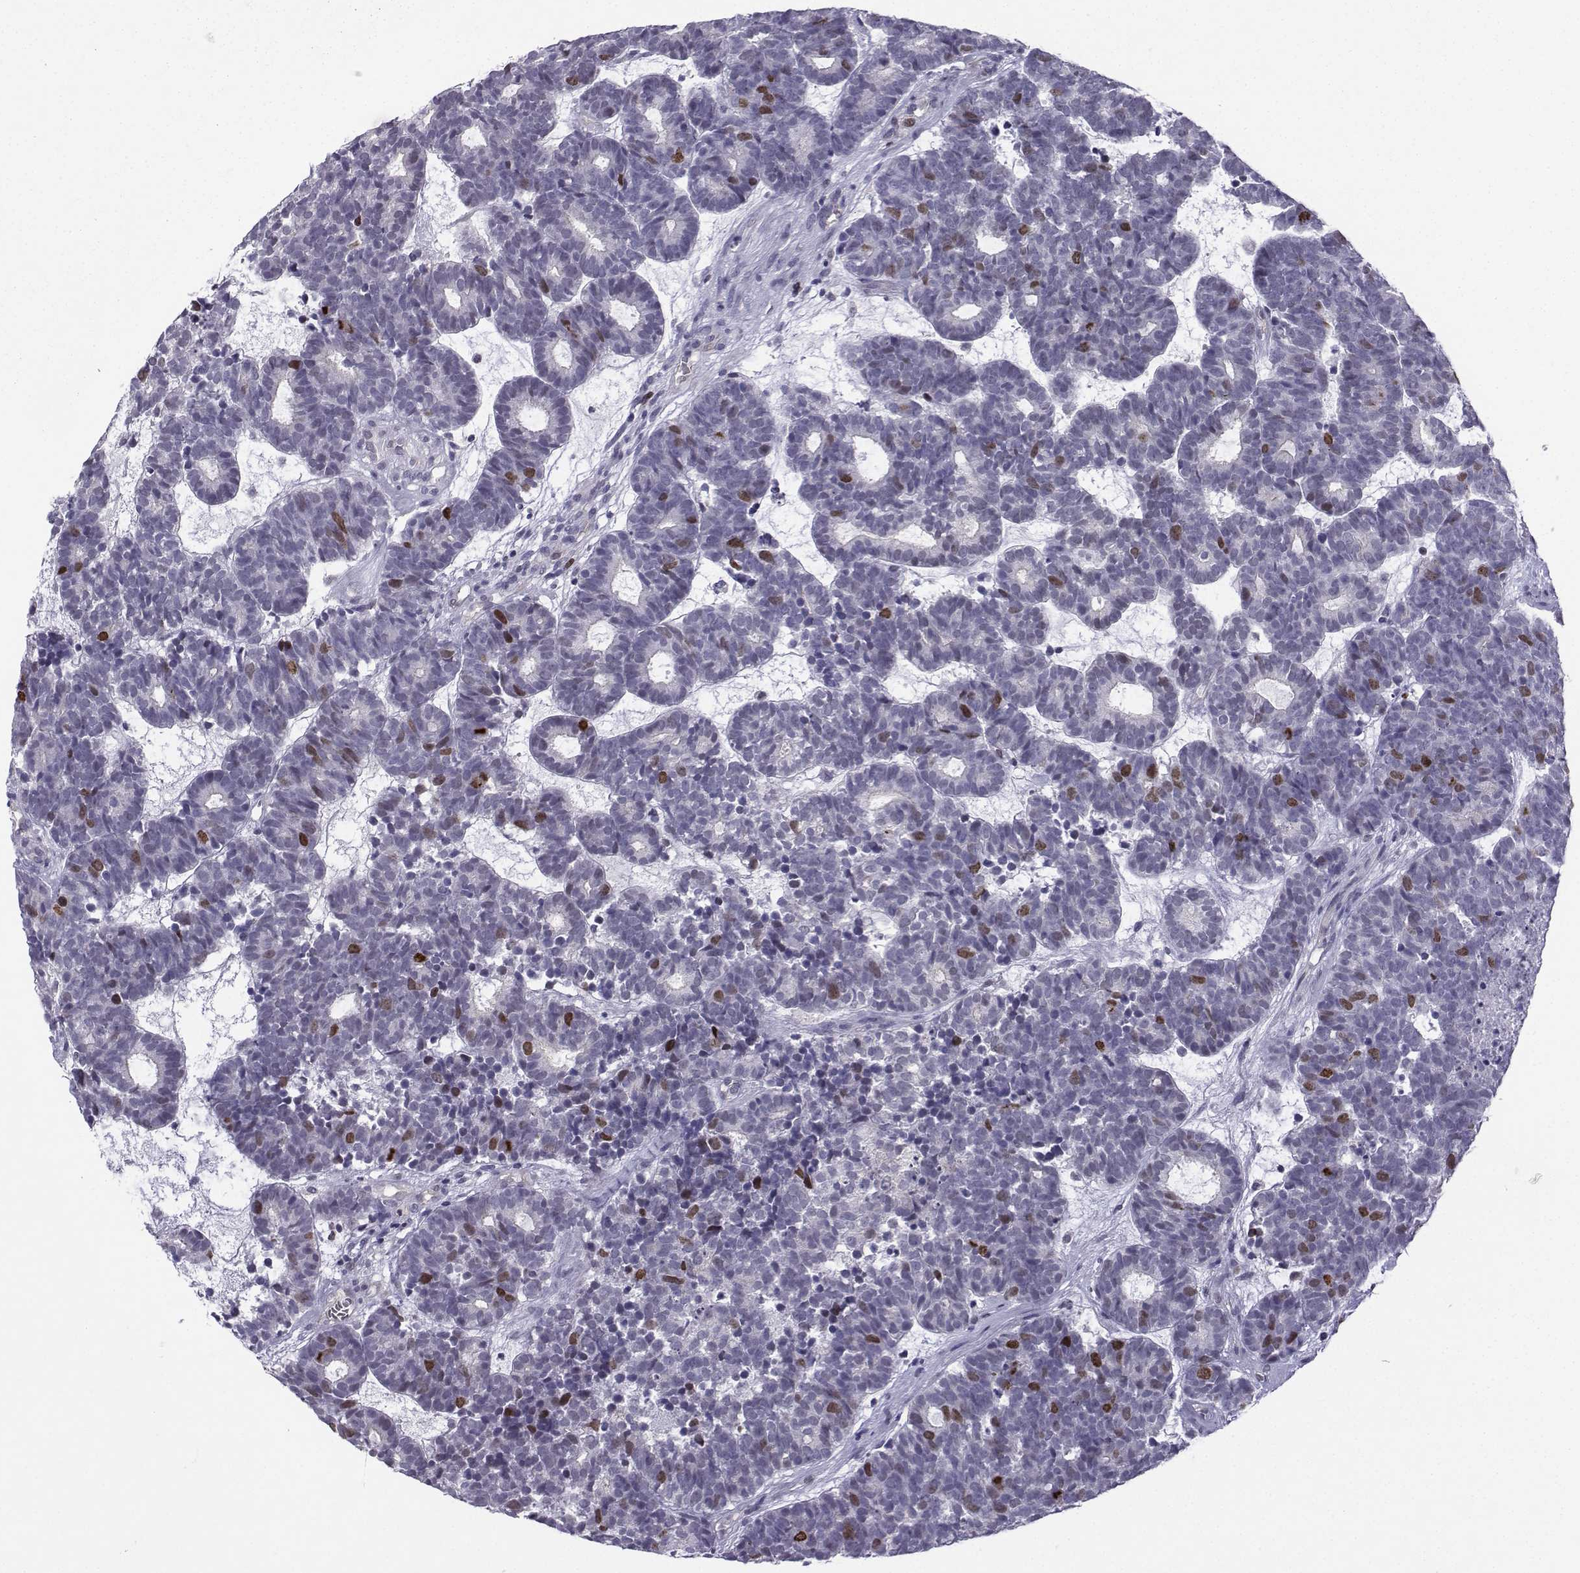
{"staining": {"intensity": "strong", "quantity": "<25%", "location": "cytoplasmic/membranous,nuclear"}, "tissue": "head and neck cancer", "cell_type": "Tumor cells", "image_type": "cancer", "snomed": [{"axis": "morphology", "description": "Adenocarcinoma, NOS"}, {"axis": "topography", "description": "Head-Neck"}], "caption": "Protein staining of head and neck adenocarcinoma tissue demonstrates strong cytoplasmic/membranous and nuclear expression in about <25% of tumor cells.", "gene": "INCENP", "patient": {"sex": "female", "age": 81}}